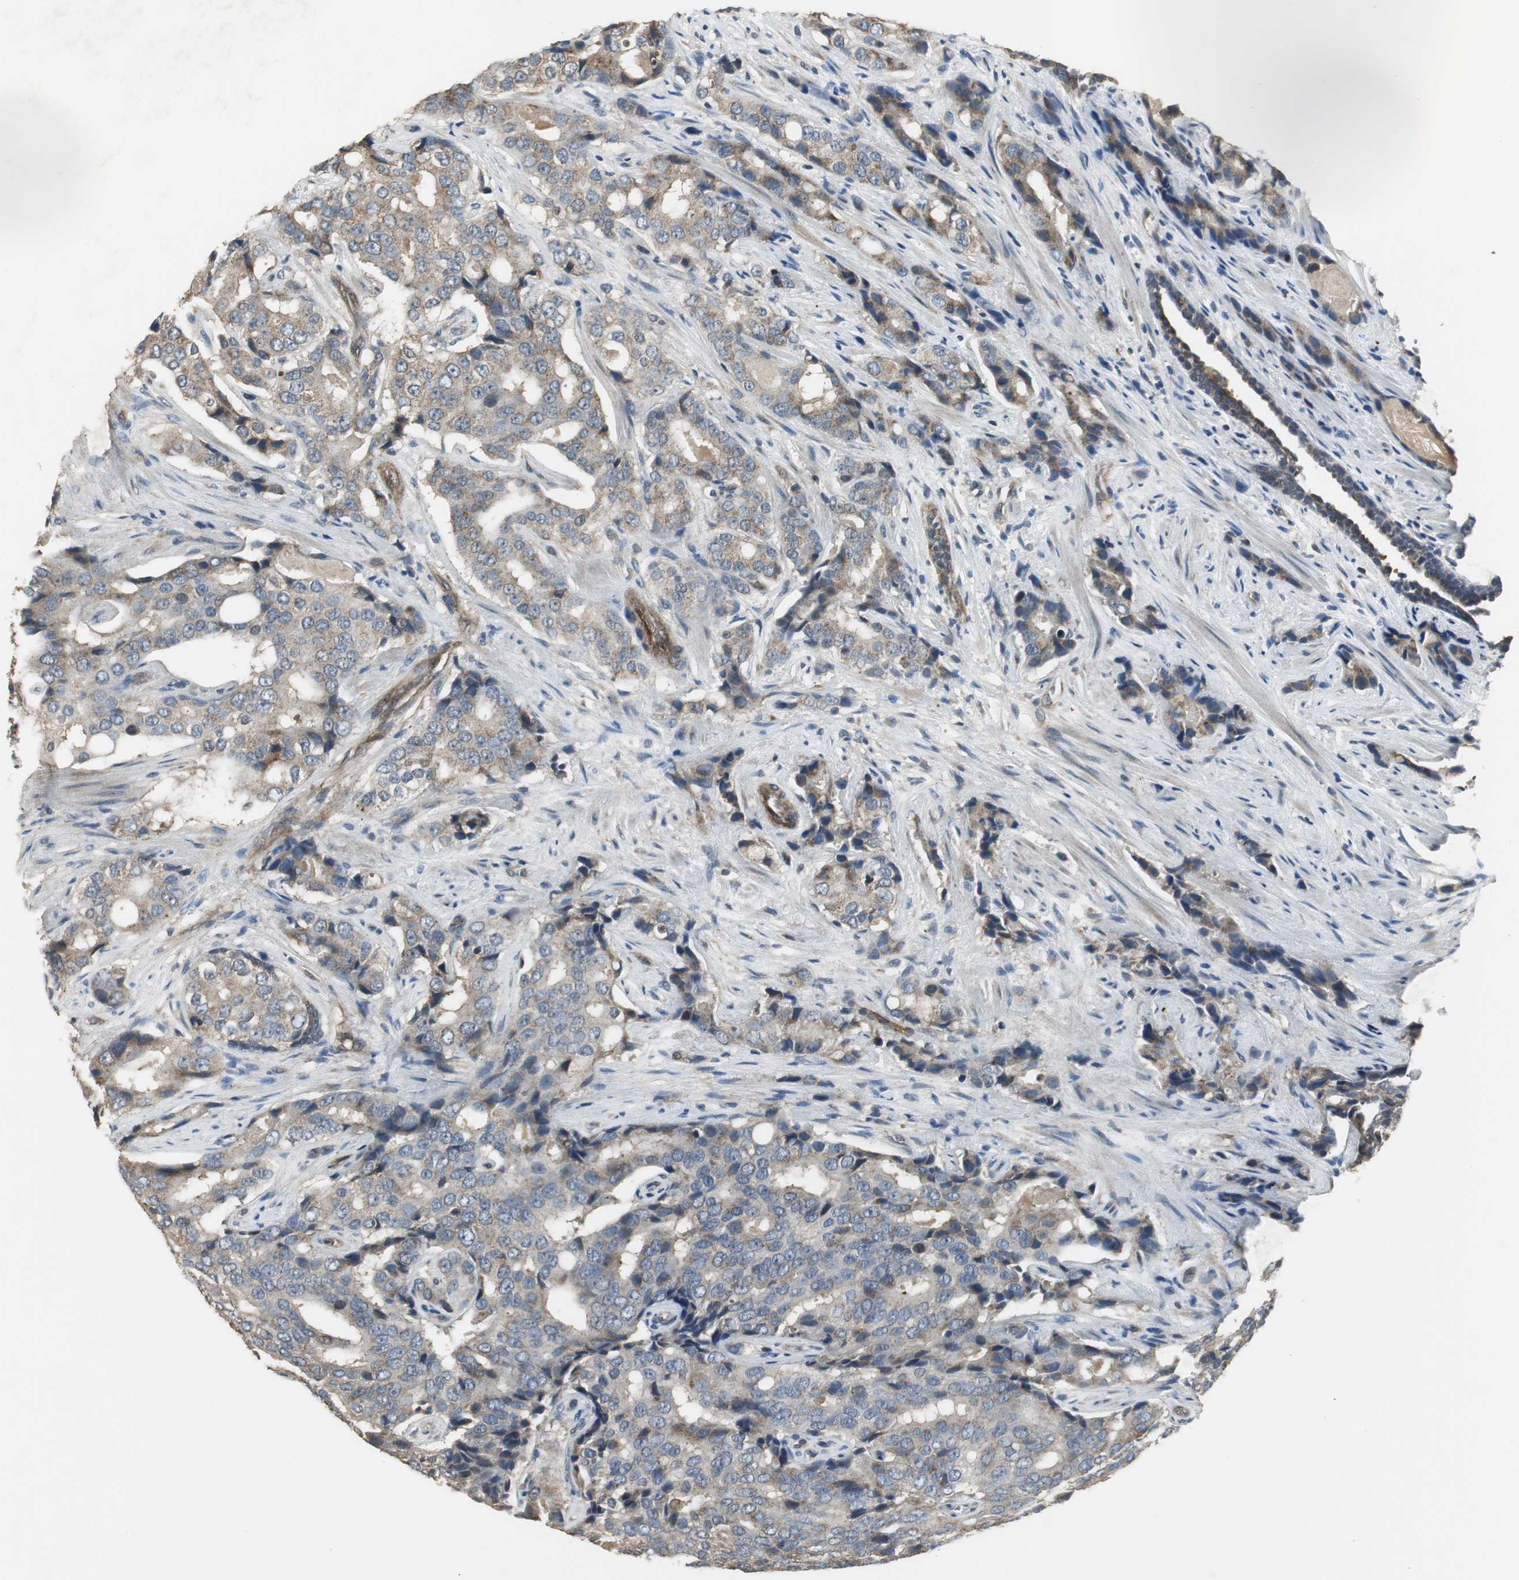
{"staining": {"intensity": "moderate", "quantity": ">75%", "location": "cytoplasmic/membranous"}, "tissue": "prostate cancer", "cell_type": "Tumor cells", "image_type": "cancer", "snomed": [{"axis": "morphology", "description": "Adenocarcinoma, High grade"}, {"axis": "topography", "description": "Prostate"}], "caption": "Tumor cells exhibit moderate cytoplasmic/membranous expression in about >75% of cells in prostate cancer (adenocarcinoma (high-grade)).", "gene": "JTB", "patient": {"sex": "male", "age": 58}}